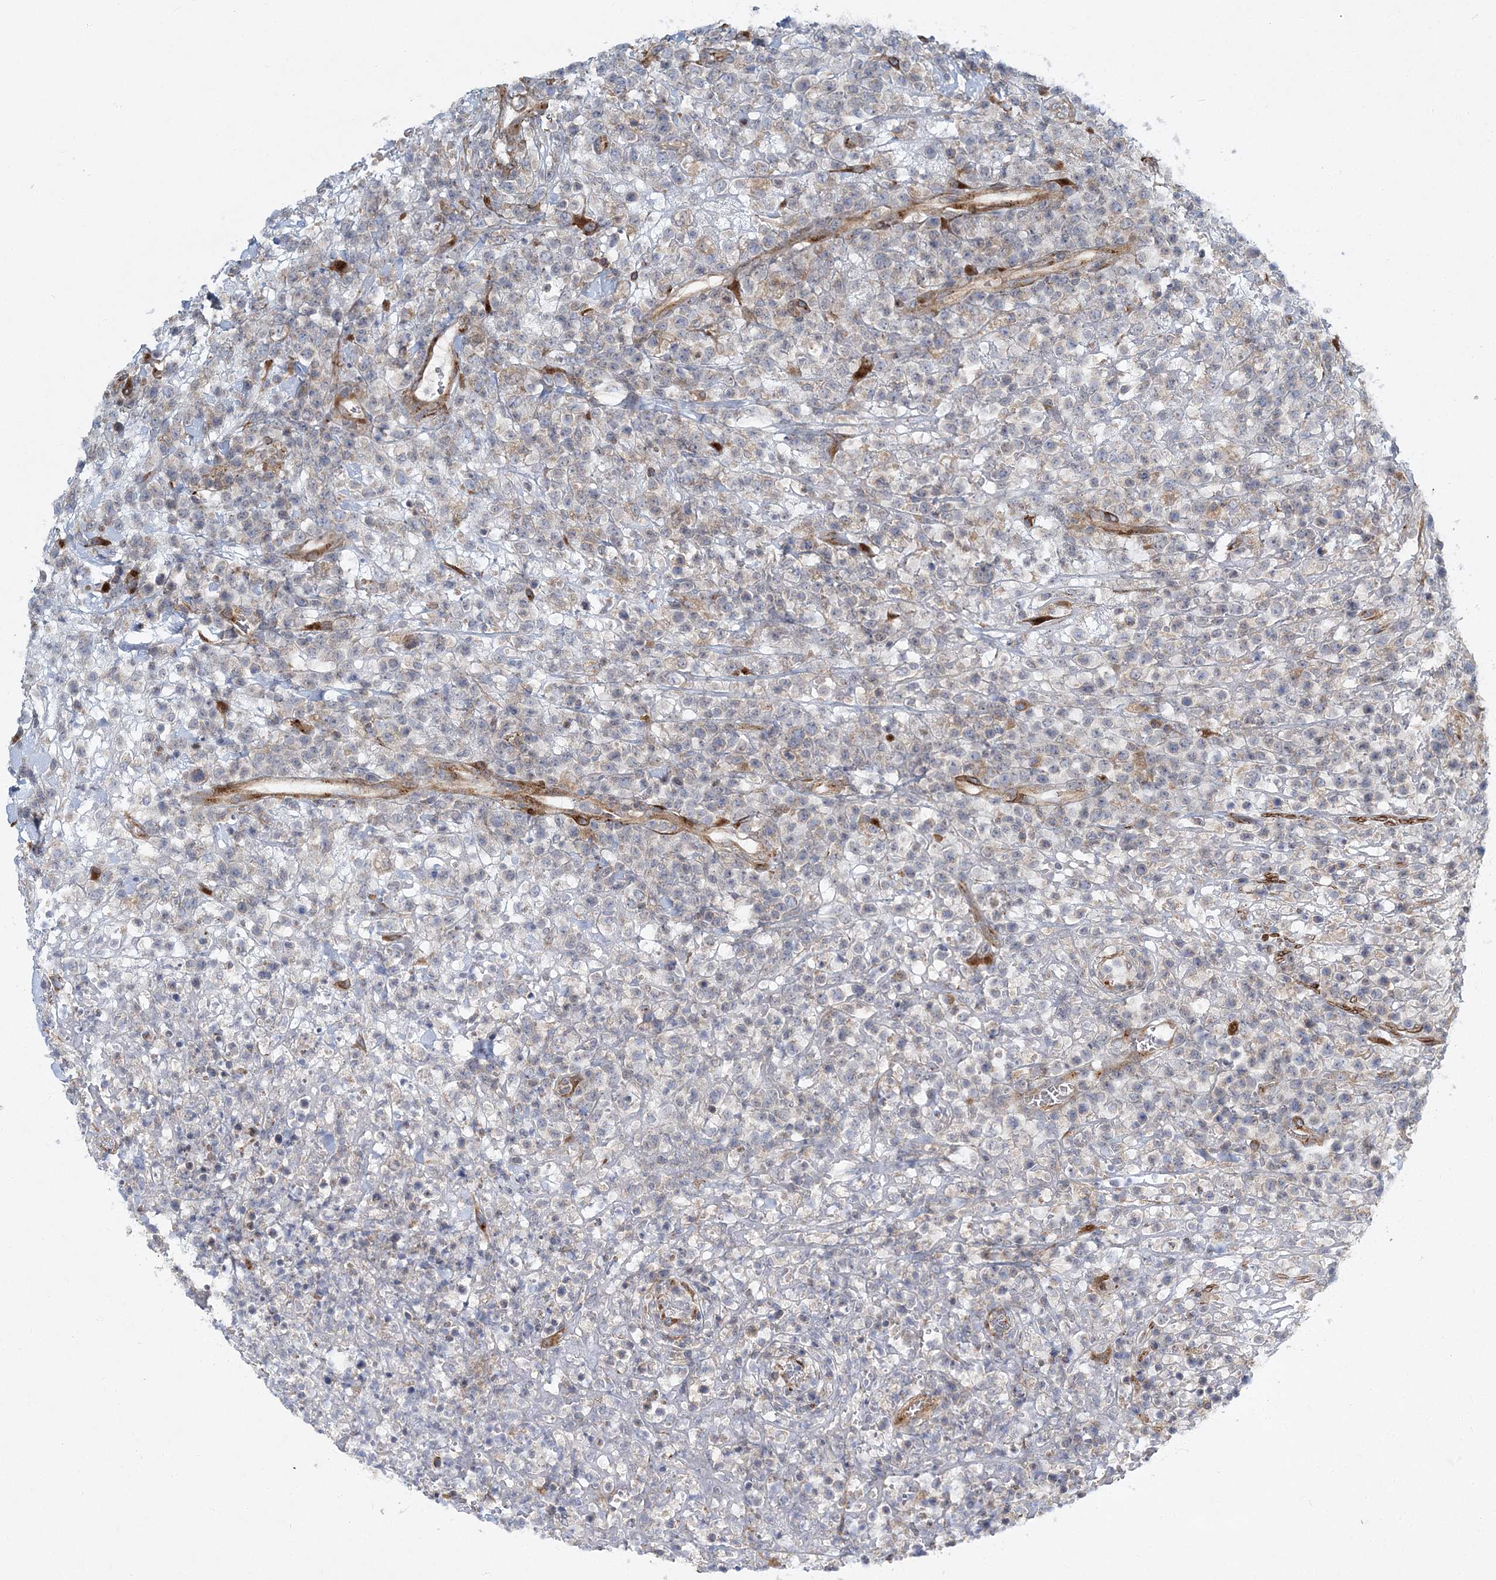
{"staining": {"intensity": "negative", "quantity": "none", "location": "none"}, "tissue": "lymphoma", "cell_type": "Tumor cells", "image_type": "cancer", "snomed": [{"axis": "morphology", "description": "Malignant lymphoma, non-Hodgkin's type, High grade"}, {"axis": "topography", "description": "Colon"}], "caption": "There is no significant staining in tumor cells of lymphoma.", "gene": "NBAS", "patient": {"sex": "female", "age": 53}}